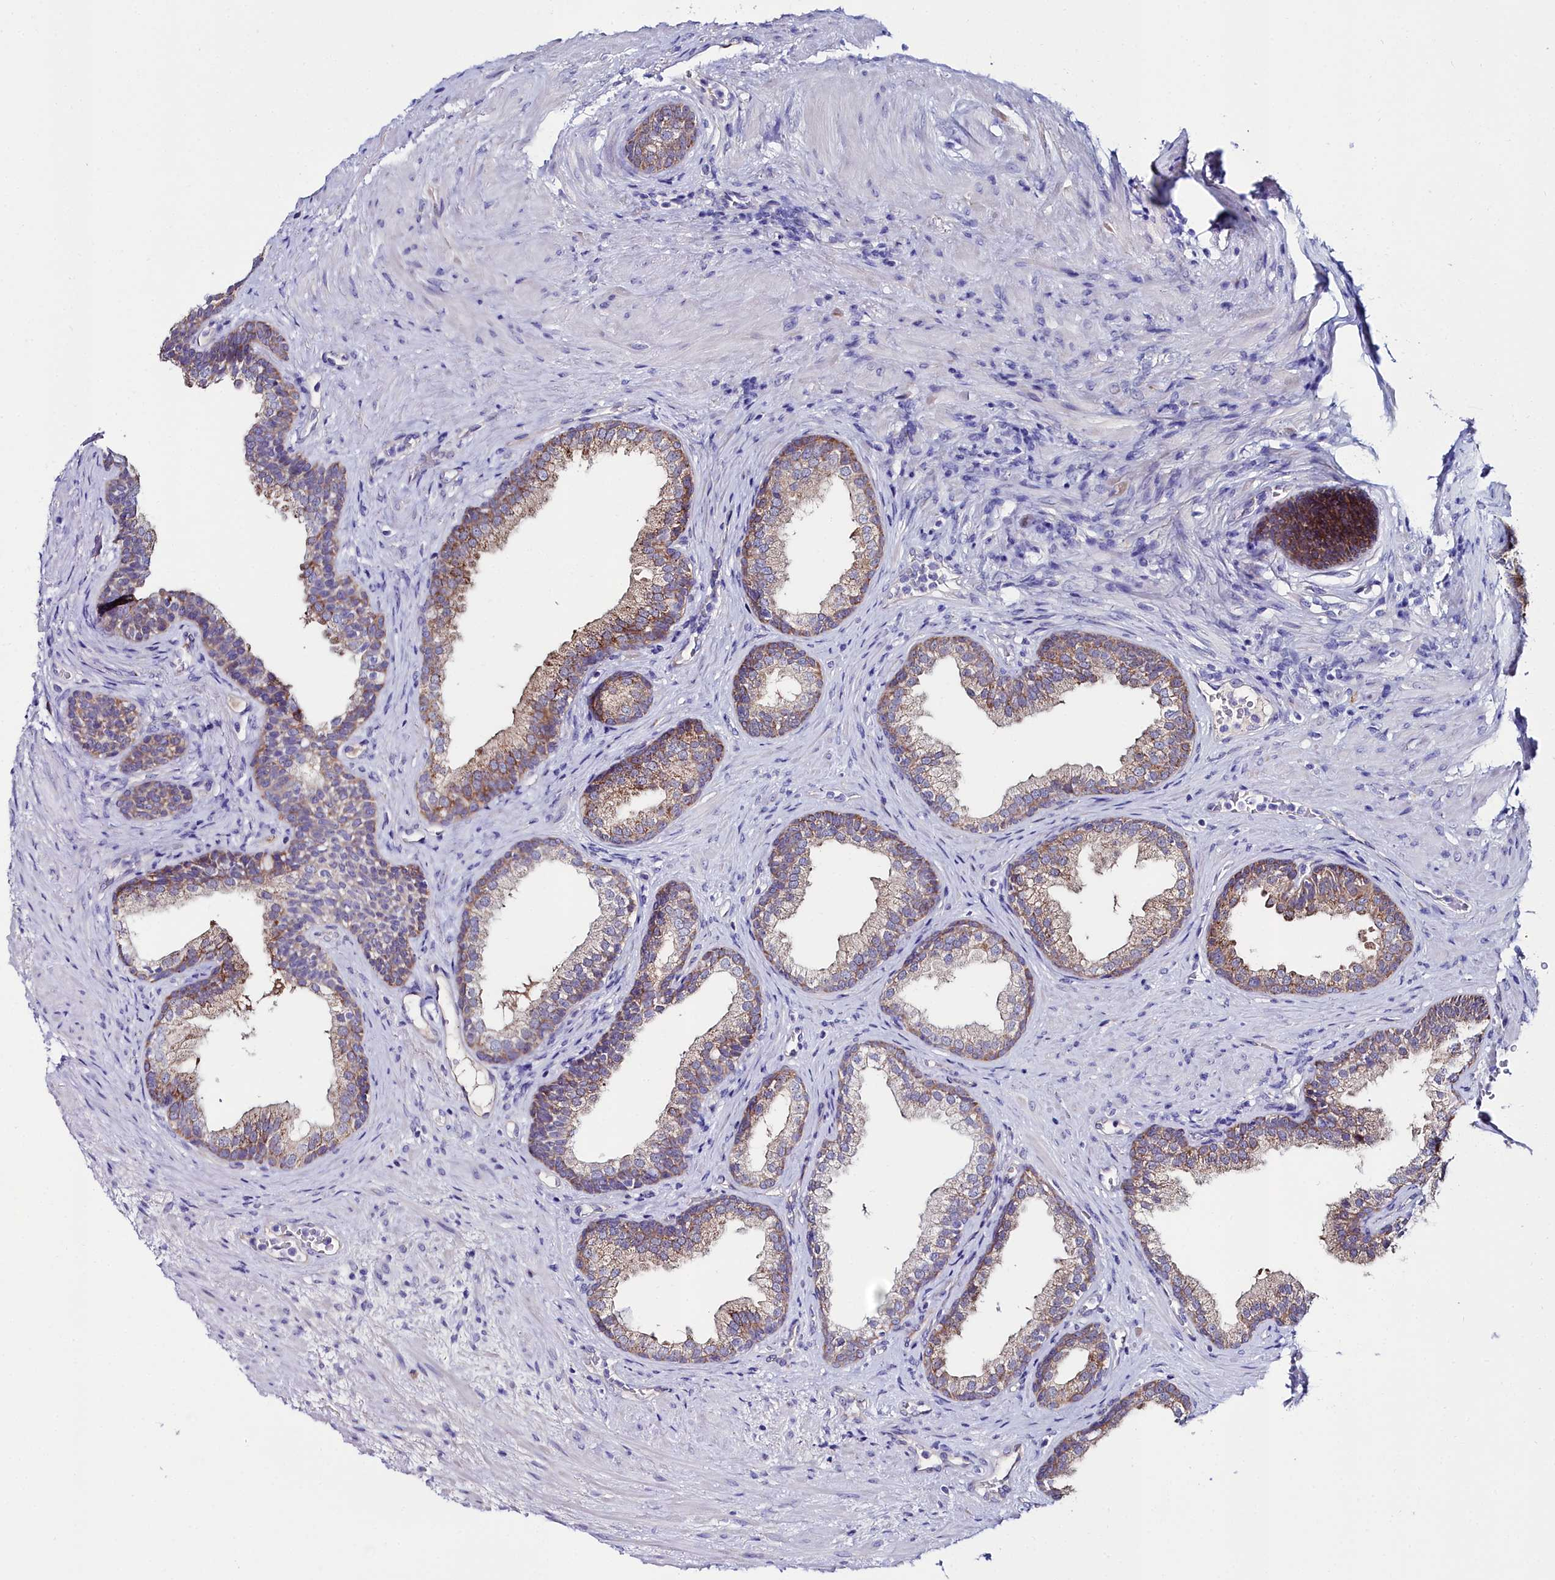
{"staining": {"intensity": "moderate", "quantity": "25%-75%", "location": "cytoplasmic/membranous"}, "tissue": "prostate", "cell_type": "Glandular cells", "image_type": "normal", "snomed": [{"axis": "morphology", "description": "Normal tissue, NOS"}, {"axis": "topography", "description": "Prostate"}], "caption": "DAB (3,3'-diaminobenzidine) immunohistochemical staining of unremarkable human prostate exhibits moderate cytoplasmic/membranous protein expression in approximately 25%-75% of glandular cells.", "gene": "SLC49A3", "patient": {"sex": "male", "age": 76}}